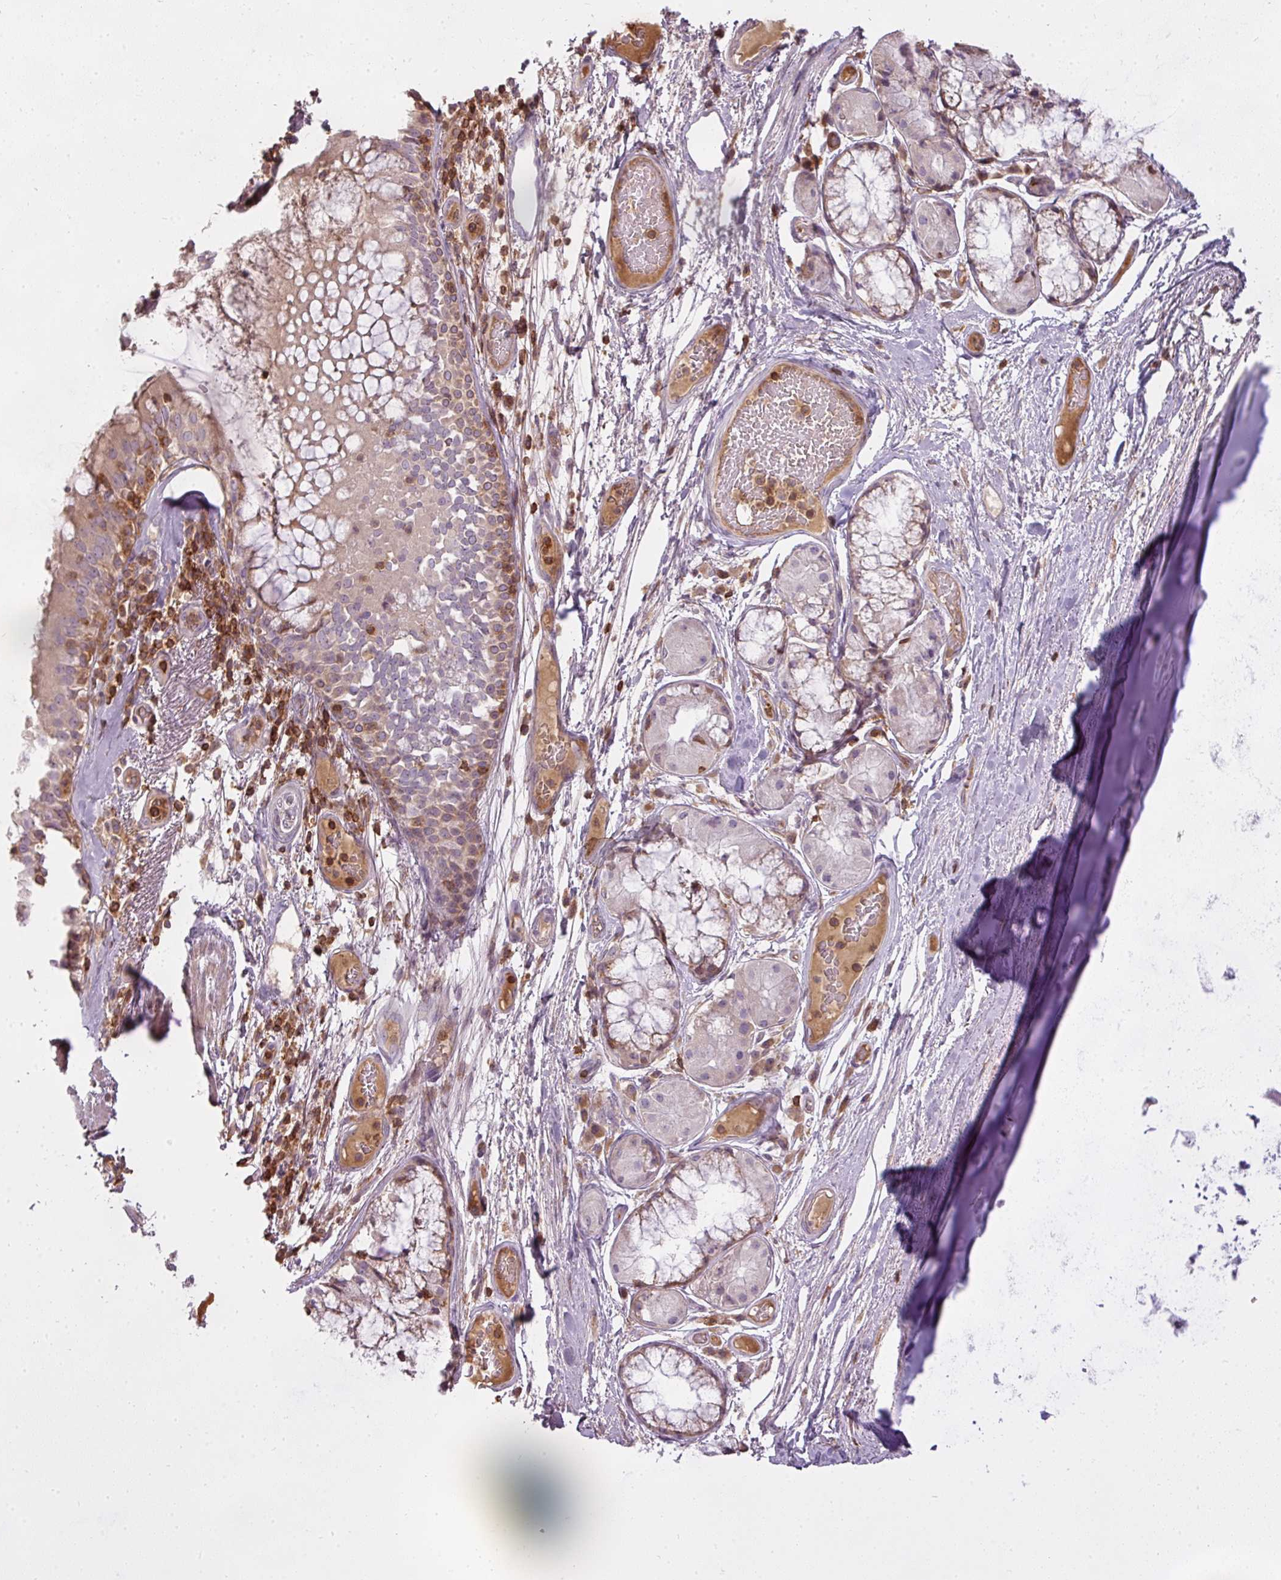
{"staining": {"intensity": "moderate", "quantity": "25%-75%", "location": "cytoplasmic/membranous"}, "tissue": "bronchus", "cell_type": "Respiratory epithelial cells", "image_type": "normal", "snomed": [{"axis": "morphology", "description": "Normal tissue, NOS"}, {"axis": "topography", "description": "Cartilage tissue"}, {"axis": "topography", "description": "Bronchus"}], "caption": "Bronchus stained with DAB immunohistochemistry exhibits medium levels of moderate cytoplasmic/membranous positivity in approximately 25%-75% of respiratory epithelial cells. (DAB = brown stain, brightfield microscopy at high magnification).", "gene": "STK4", "patient": {"sex": "male", "age": 63}}